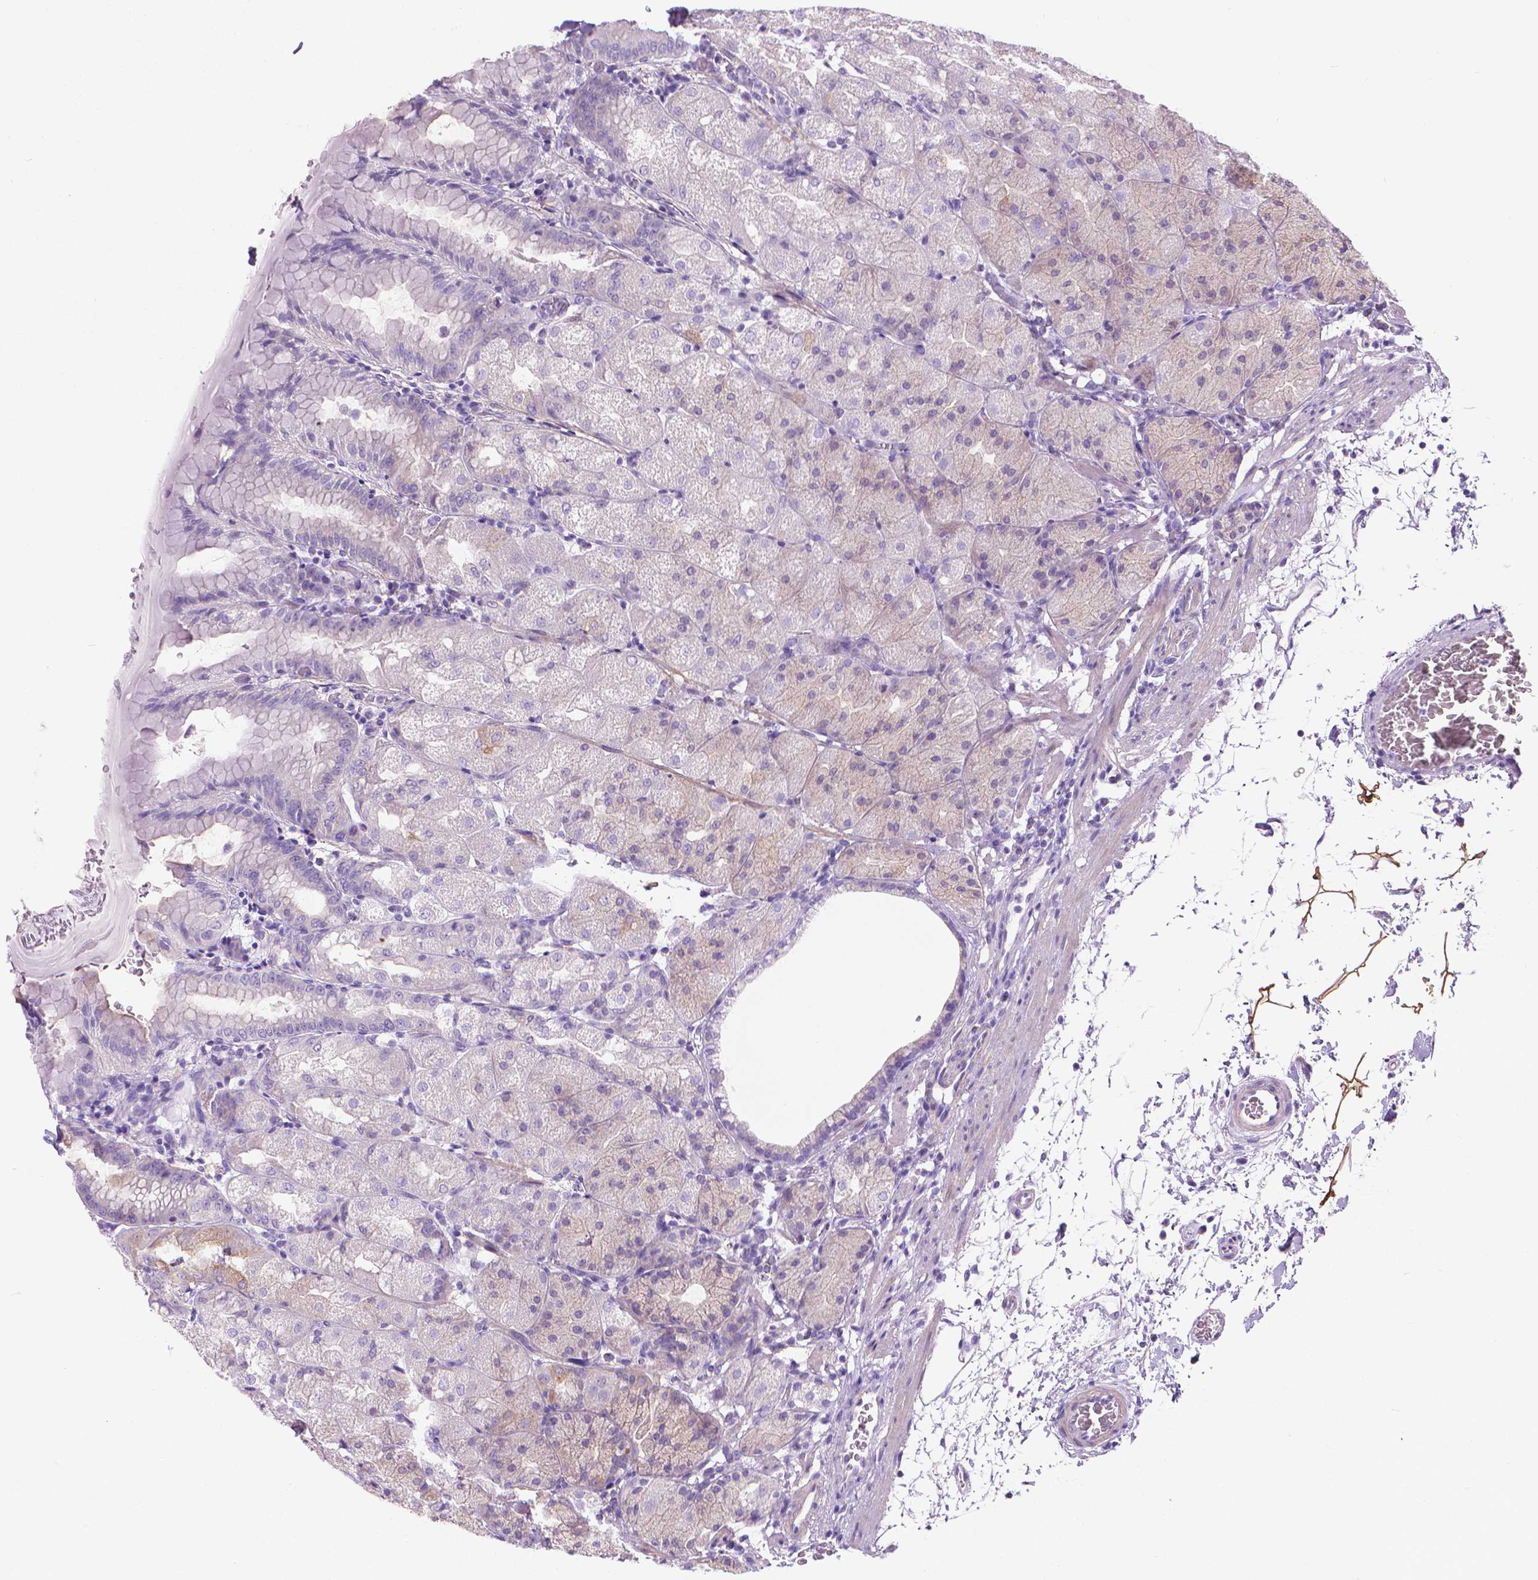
{"staining": {"intensity": "weak", "quantity": "<25%", "location": "cytoplasmic/membranous"}, "tissue": "stomach", "cell_type": "Glandular cells", "image_type": "normal", "snomed": [{"axis": "morphology", "description": "Normal tissue, NOS"}, {"axis": "topography", "description": "Stomach, upper"}, {"axis": "topography", "description": "Stomach"}, {"axis": "topography", "description": "Stomach, lower"}], "caption": "Glandular cells are negative for brown protein staining in normal stomach. The staining was performed using DAB (3,3'-diaminobenzidine) to visualize the protein expression in brown, while the nuclei were stained in blue with hematoxylin (Magnification: 20x).", "gene": "FASN", "patient": {"sex": "male", "age": 62}}